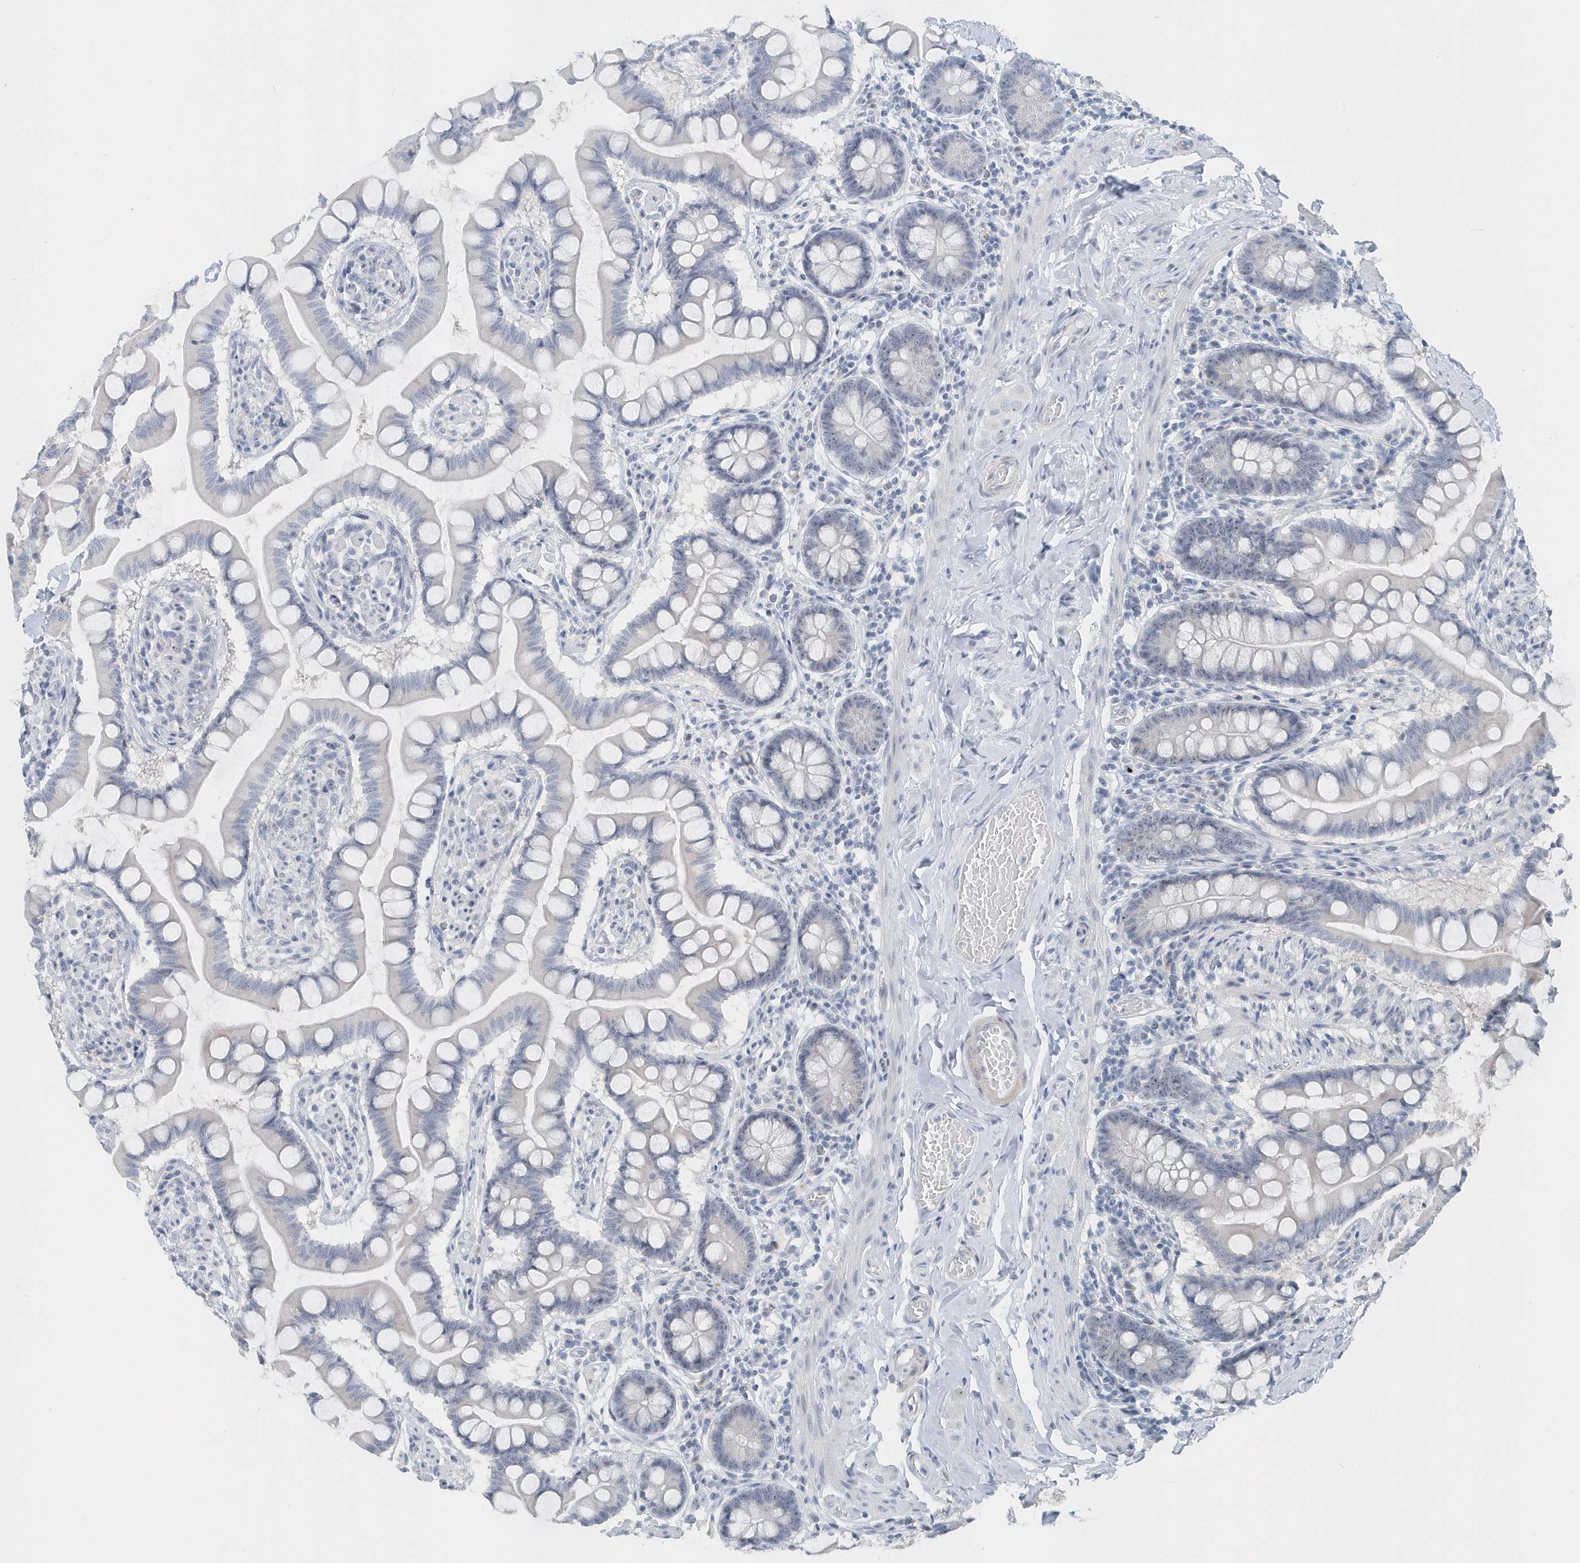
{"staining": {"intensity": "moderate", "quantity": "<25%", "location": "cytoplasmic/membranous,nuclear"}, "tissue": "small intestine", "cell_type": "Glandular cells", "image_type": "normal", "snomed": [{"axis": "morphology", "description": "Normal tissue, NOS"}, {"axis": "topography", "description": "Small intestine"}], "caption": "Small intestine stained with immunohistochemistry shows moderate cytoplasmic/membranous,nuclear positivity in approximately <25% of glandular cells.", "gene": "RPF2", "patient": {"sex": "male", "age": 41}}